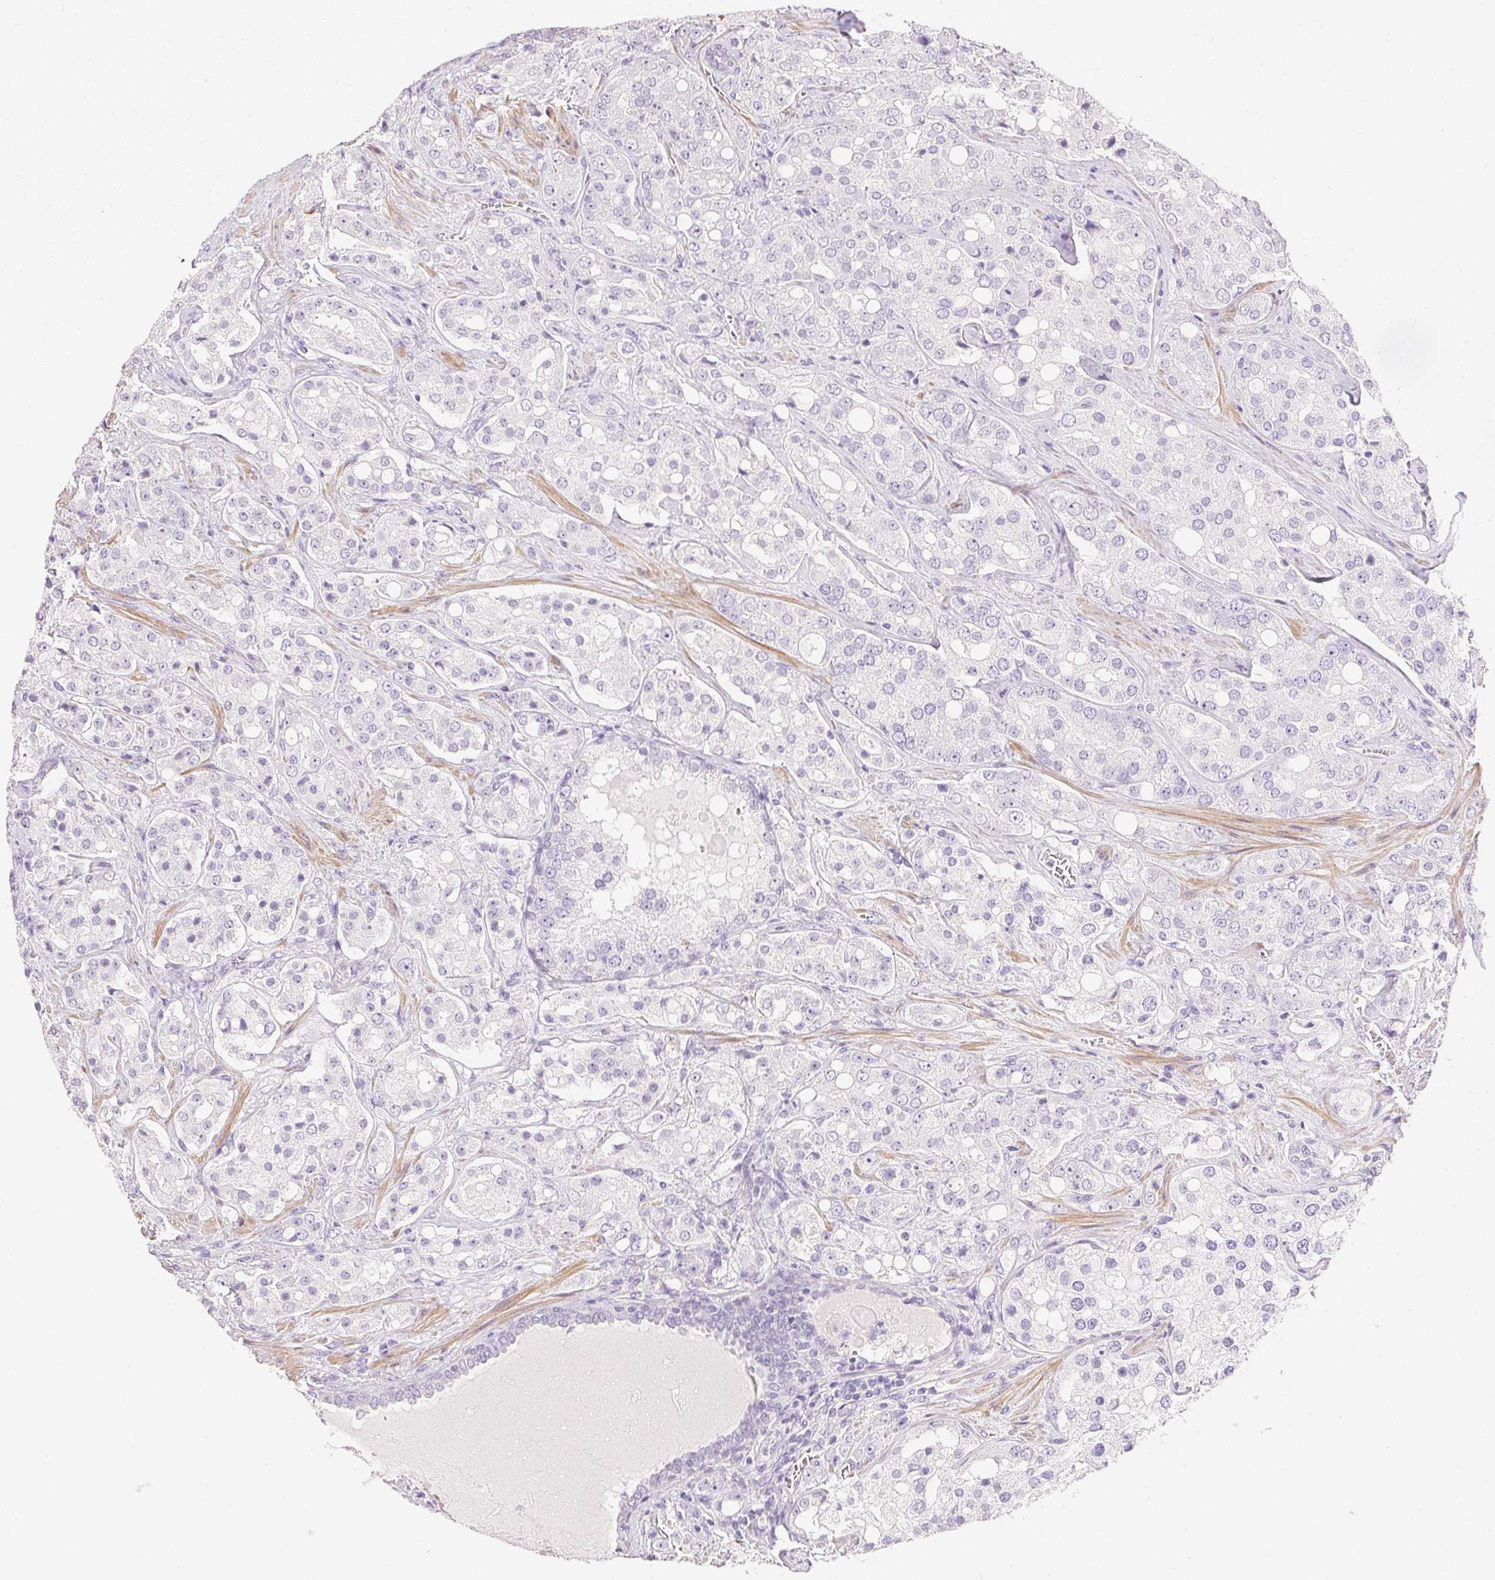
{"staining": {"intensity": "negative", "quantity": "none", "location": "none"}, "tissue": "prostate cancer", "cell_type": "Tumor cells", "image_type": "cancer", "snomed": [{"axis": "morphology", "description": "Adenocarcinoma, High grade"}, {"axis": "topography", "description": "Prostate"}], "caption": "Immunohistochemical staining of human prostate cancer (adenocarcinoma (high-grade)) reveals no significant expression in tumor cells.", "gene": "KCNE2", "patient": {"sex": "male", "age": 67}}